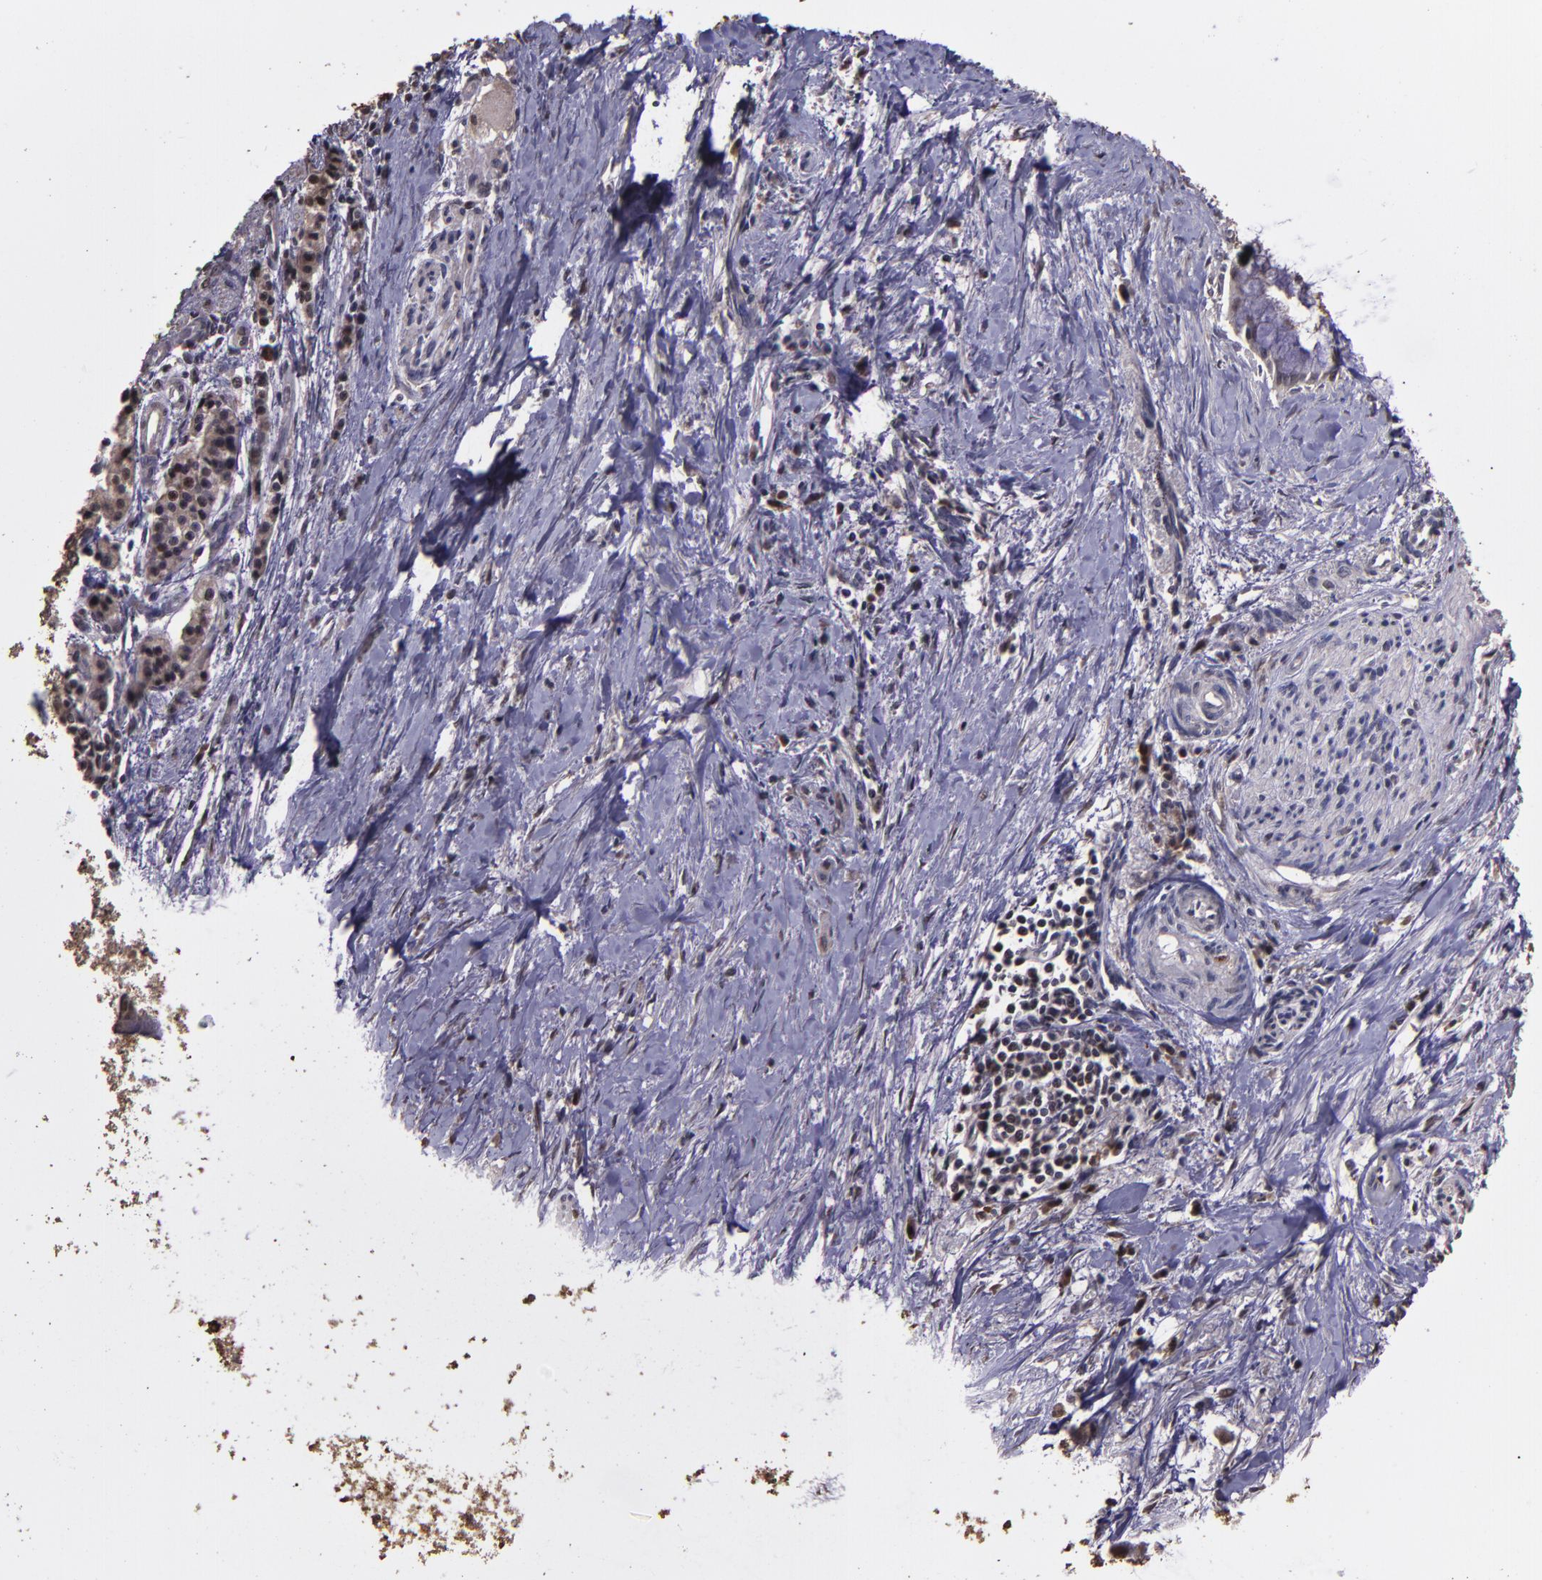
{"staining": {"intensity": "moderate", "quantity": "25%-75%", "location": "cytoplasmic/membranous,nuclear"}, "tissue": "pancreatic cancer", "cell_type": "Tumor cells", "image_type": "cancer", "snomed": [{"axis": "morphology", "description": "Adenocarcinoma, NOS"}, {"axis": "topography", "description": "Pancreas"}], "caption": "Pancreatic adenocarcinoma stained for a protein exhibits moderate cytoplasmic/membranous and nuclear positivity in tumor cells. Using DAB (brown) and hematoxylin (blue) stains, captured at high magnification using brightfield microscopy.", "gene": "SERPINF2", "patient": {"sex": "male", "age": 59}}